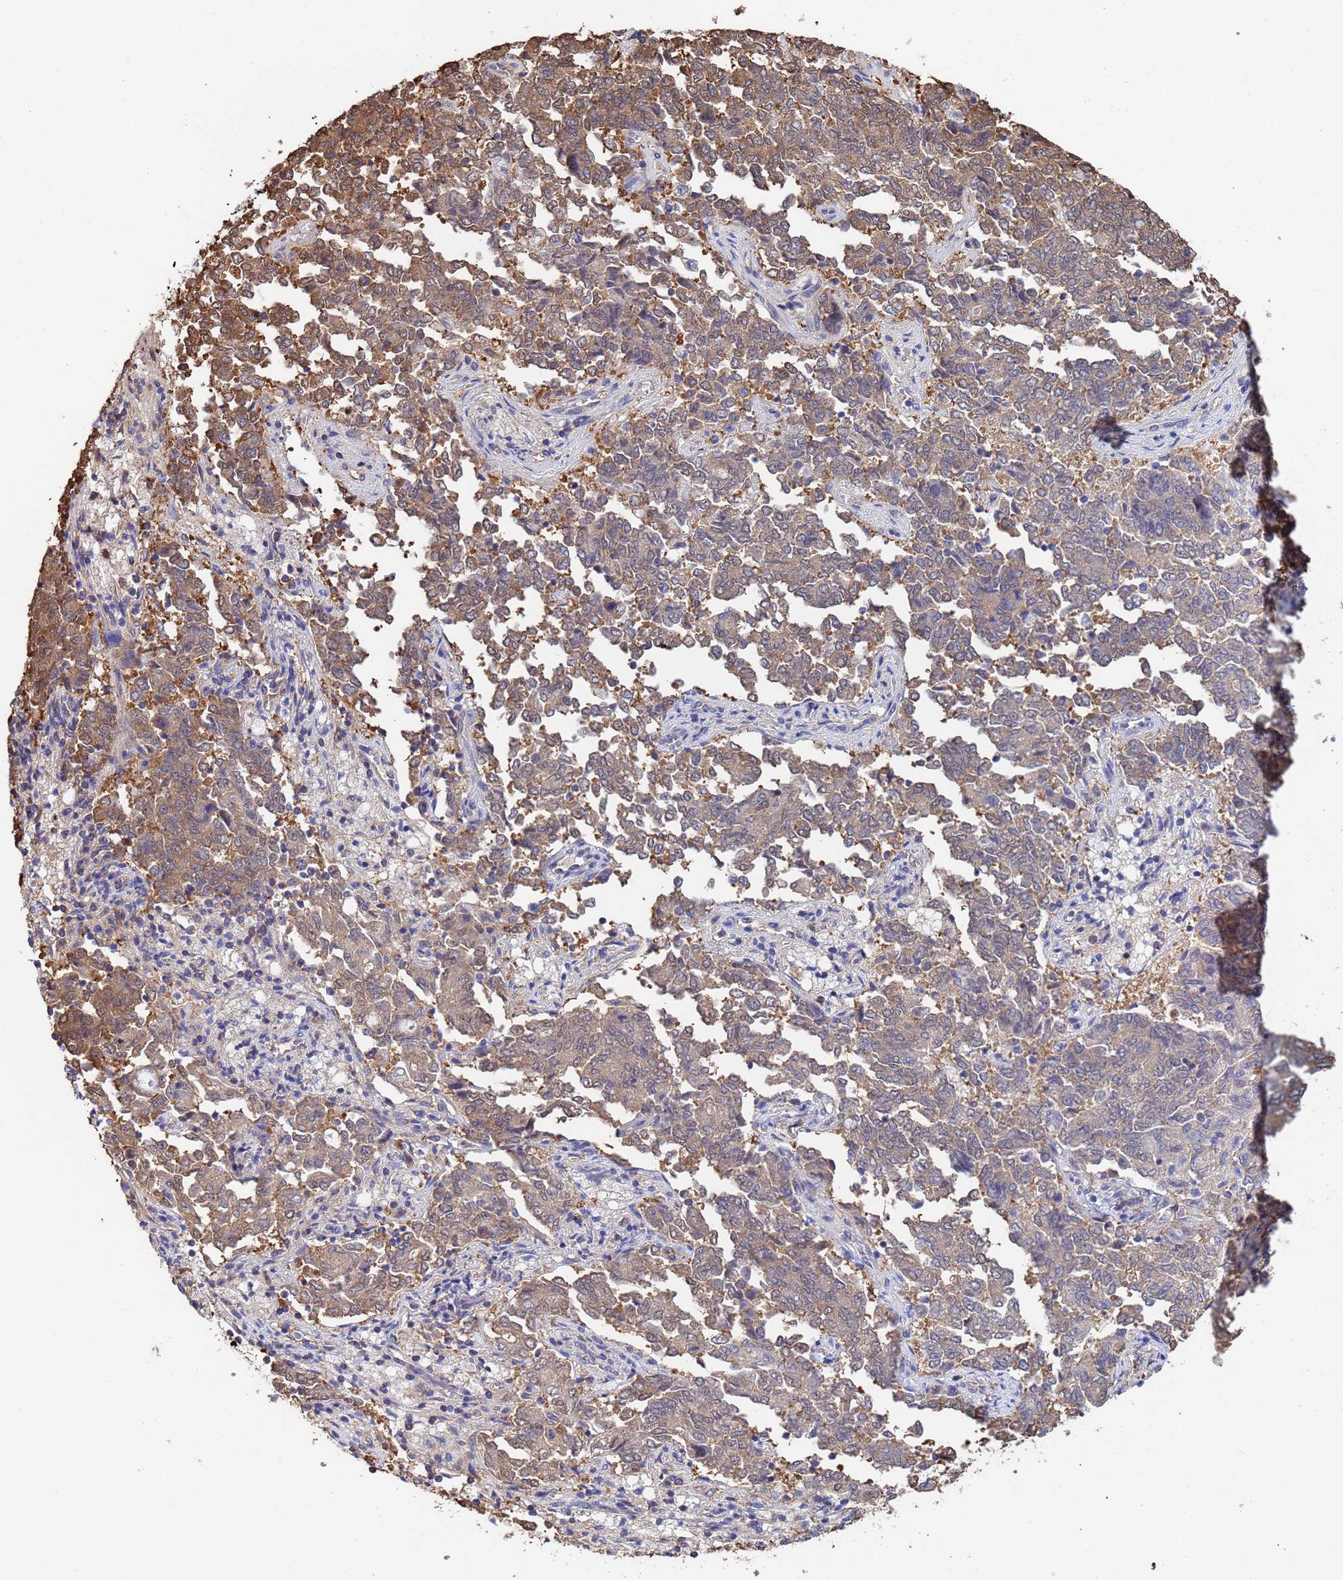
{"staining": {"intensity": "moderate", "quantity": "25%-75%", "location": "cytoplasmic/membranous"}, "tissue": "endometrial cancer", "cell_type": "Tumor cells", "image_type": "cancer", "snomed": [{"axis": "morphology", "description": "Adenocarcinoma, NOS"}, {"axis": "topography", "description": "Endometrium"}], "caption": "This micrograph demonstrates immunohistochemistry (IHC) staining of human adenocarcinoma (endometrial), with medium moderate cytoplasmic/membranous expression in approximately 25%-75% of tumor cells.", "gene": "FAM25A", "patient": {"sex": "female", "age": 80}}